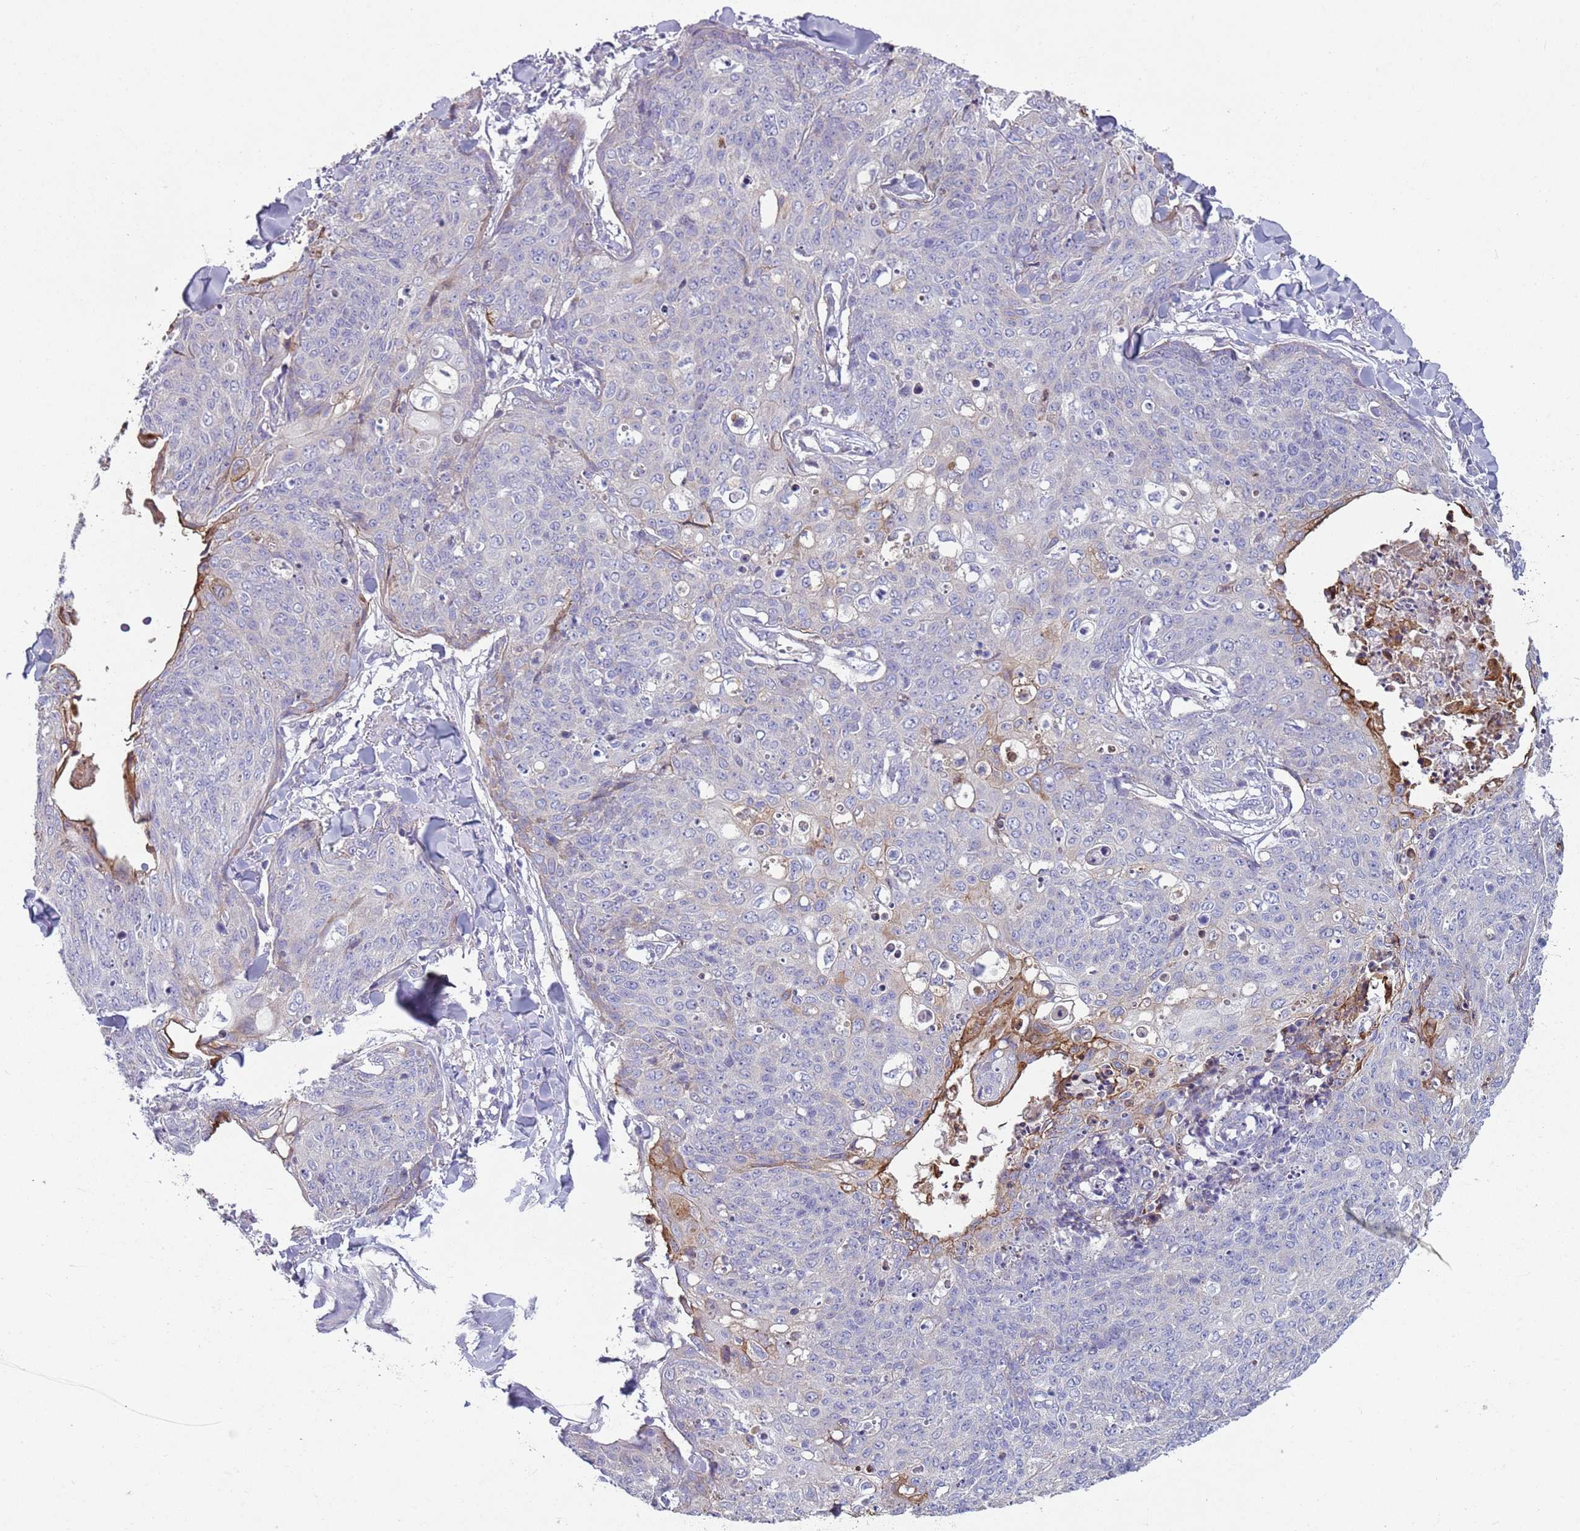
{"staining": {"intensity": "weak", "quantity": "<25%", "location": "cytoplasmic/membranous"}, "tissue": "skin cancer", "cell_type": "Tumor cells", "image_type": "cancer", "snomed": [{"axis": "morphology", "description": "Squamous cell carcinoma, NOS"}, {"axis": "topography", "description": "Skin"}, {"axis": "topography", "description": "Vulva"}], "caption": "A histopathology image of skin cancer stained for a protein exhibits no brown staining in tumor cells.", "gene": "ZNF583", "patient": {"sex": "female", "age": 85}}